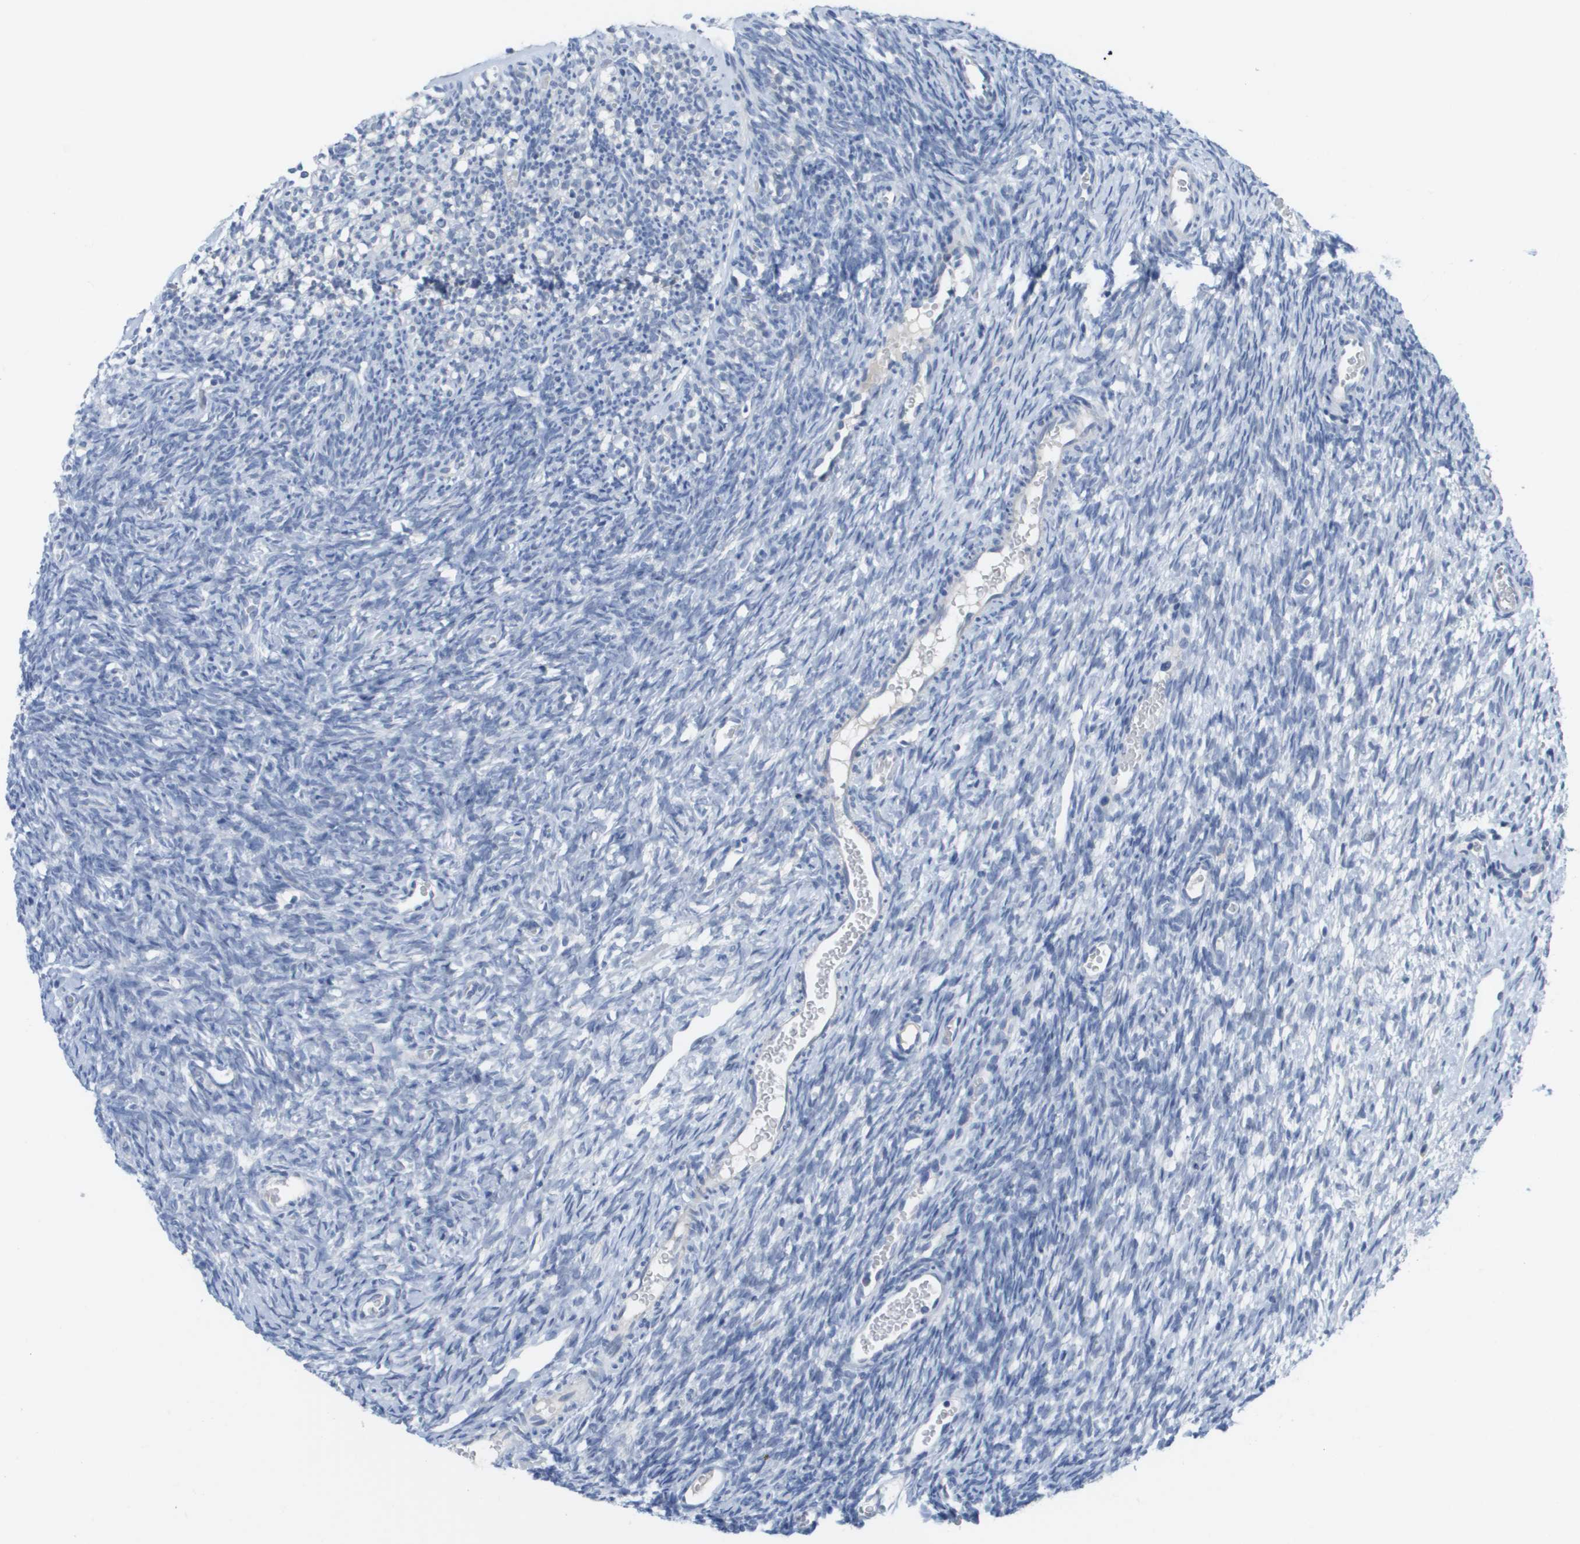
{"staining": {"intensity": "negative", "quantity": "none", "location": "none"}, "tissue": "ovary", "cell_type": "Ovarian stroma cells", "image_type": "normal", "snomed": [{"axis": "morphology", "description": "Normal tissue, NOS"}, {"axis": "topography", "description": "Ovary"}], "caption": "This is an immunohistochemistry histopathology image of normal human ovary. There is no positivity in ovarian stroma cells.", "gene": "PDE4A", "patient": {"sex": "female", "age": 35}}